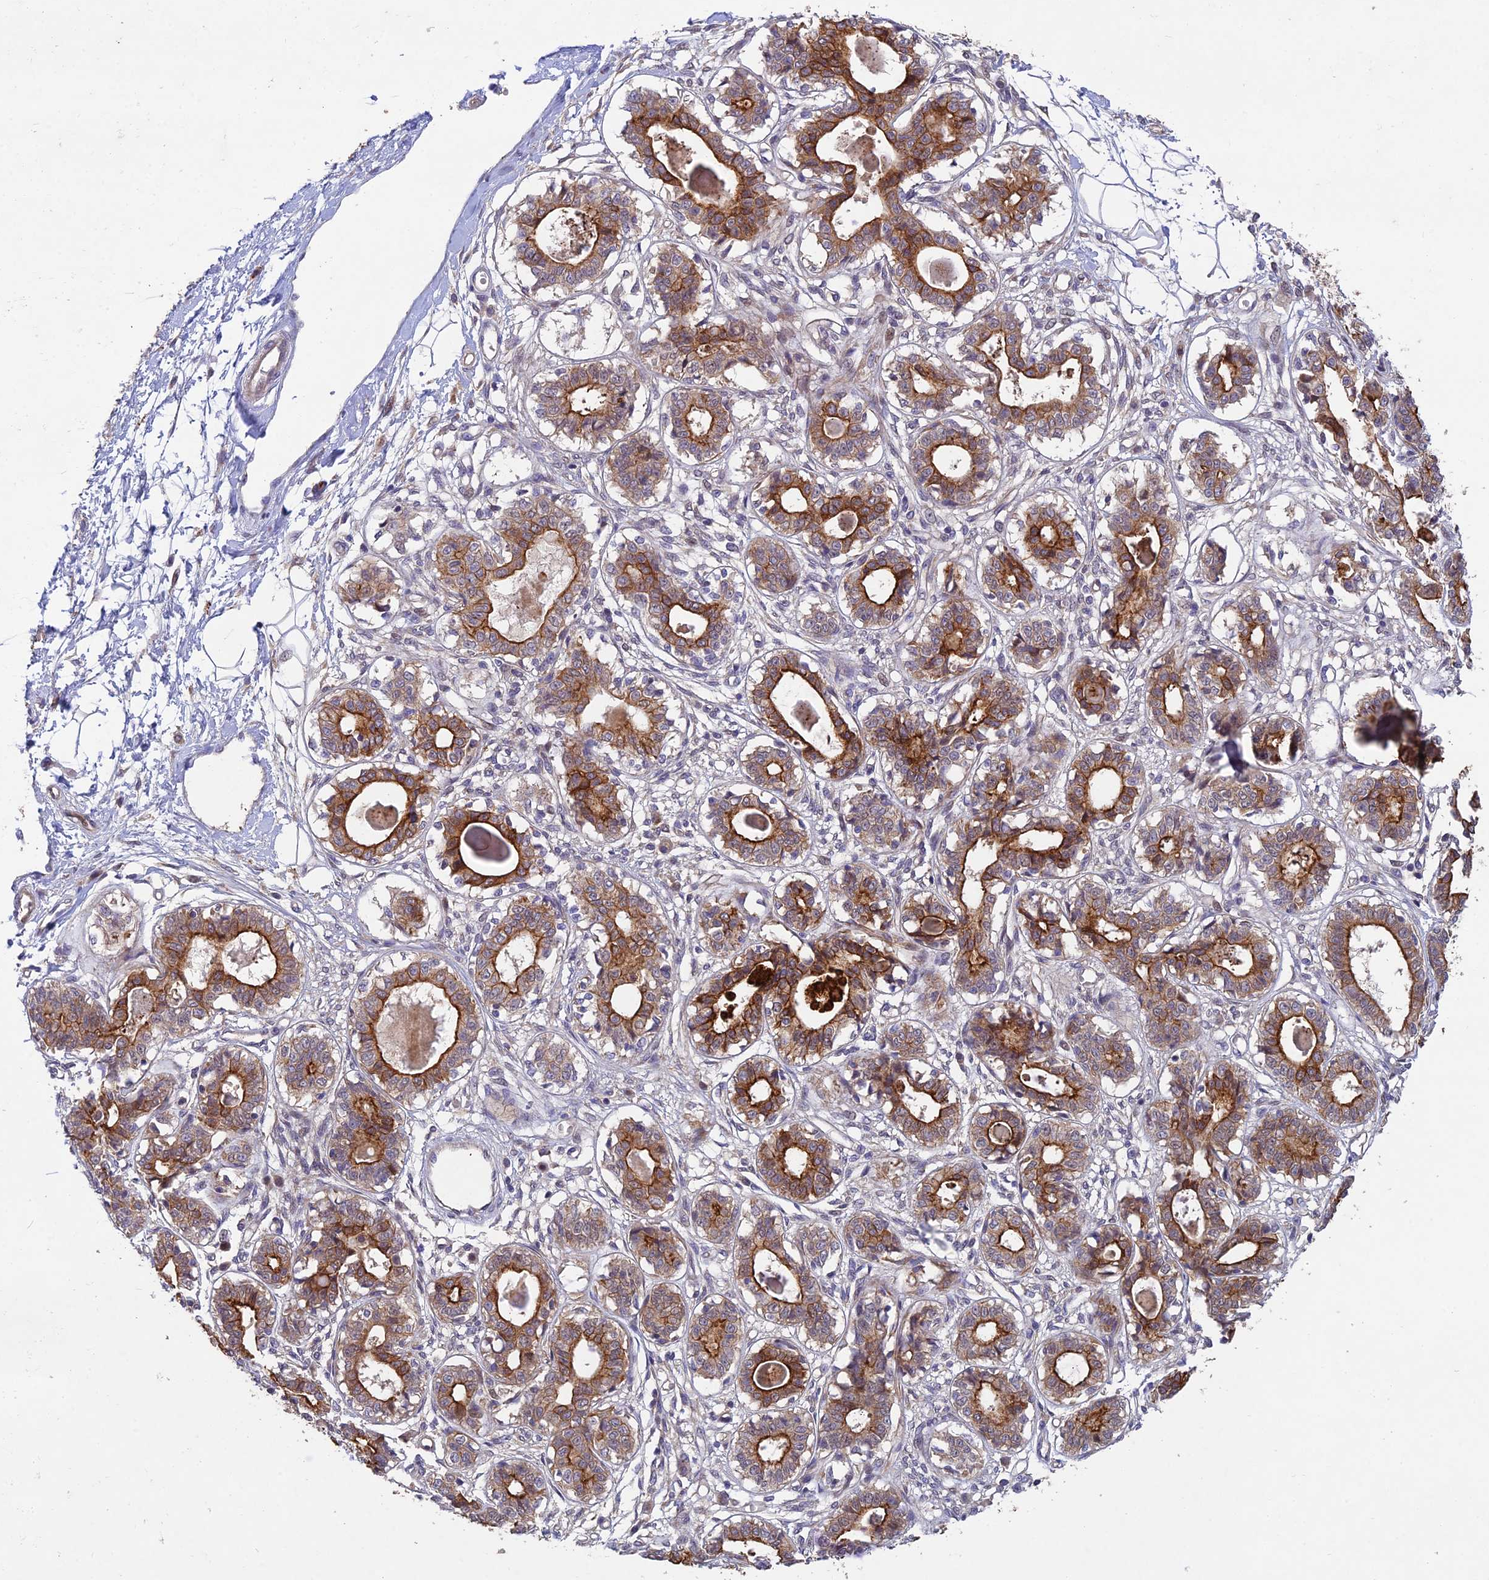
{"staining": {"intensity": "negative", "quantity": "none", "location": "none"}, "tissue": "breast", "cell_type": "Adipocytes", "image_type": "normal", "snomed": [{"axis": "morphology", "description": "Normal tissue, NOS"}, {"axis": "topography", "description": "Breast"}], "caption": "IHC of normal breast shows no expression in adipocytes. The staining was performed using DAB (3,3'-diaminobenzidine) to visualize the protein expression in brown, while the nuclei were stained in blue with hematoxylin (Magnification: 20x).", "gene": "NSMCE1", "patient": {"sex": "female", "age": 45}}